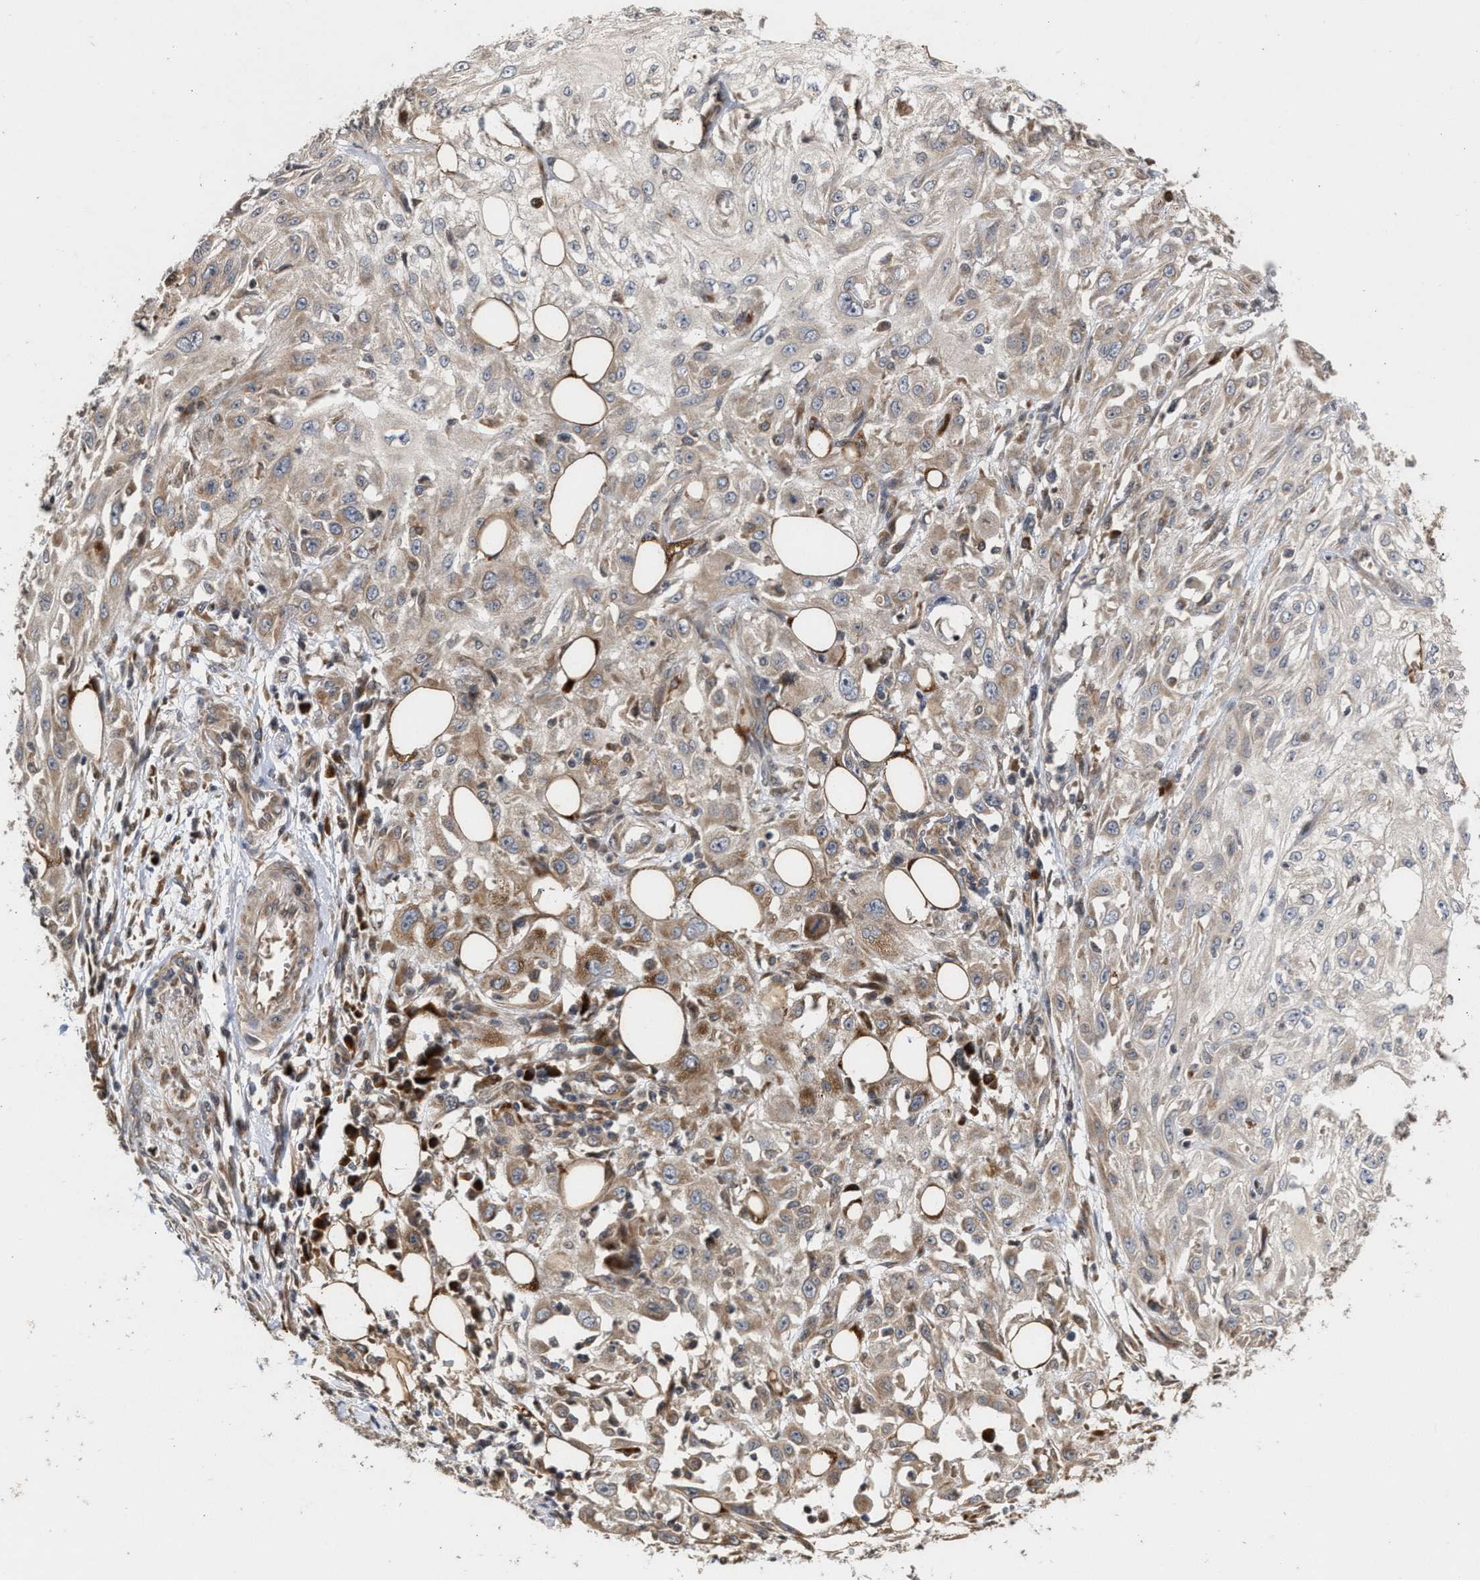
{"staining": {"intensity": "weak", "quantity": ">75%", "location": "cytoplasmic/membranous"}, "tissue": "skin cancer", "cell_type": "Tumor cells", "image_type": "cancer", "snomed": [{"axis": "morphology", "description": "Squamous cell carcinoma, NOS"}, {"axis": "topography", "description": "Skin"}], "caption": "Immunohistochemistry micrograph of neoplastic tissue: human skin cancer stained using IHC displays low levels of weak protein expression localized specifically in the cytoplasmic/membranous of tumor cells, appearing as a cytoplasmic/membranous brown color.", "gene": "SAR1A", "patient": {"sex": "male", "age": 75}}